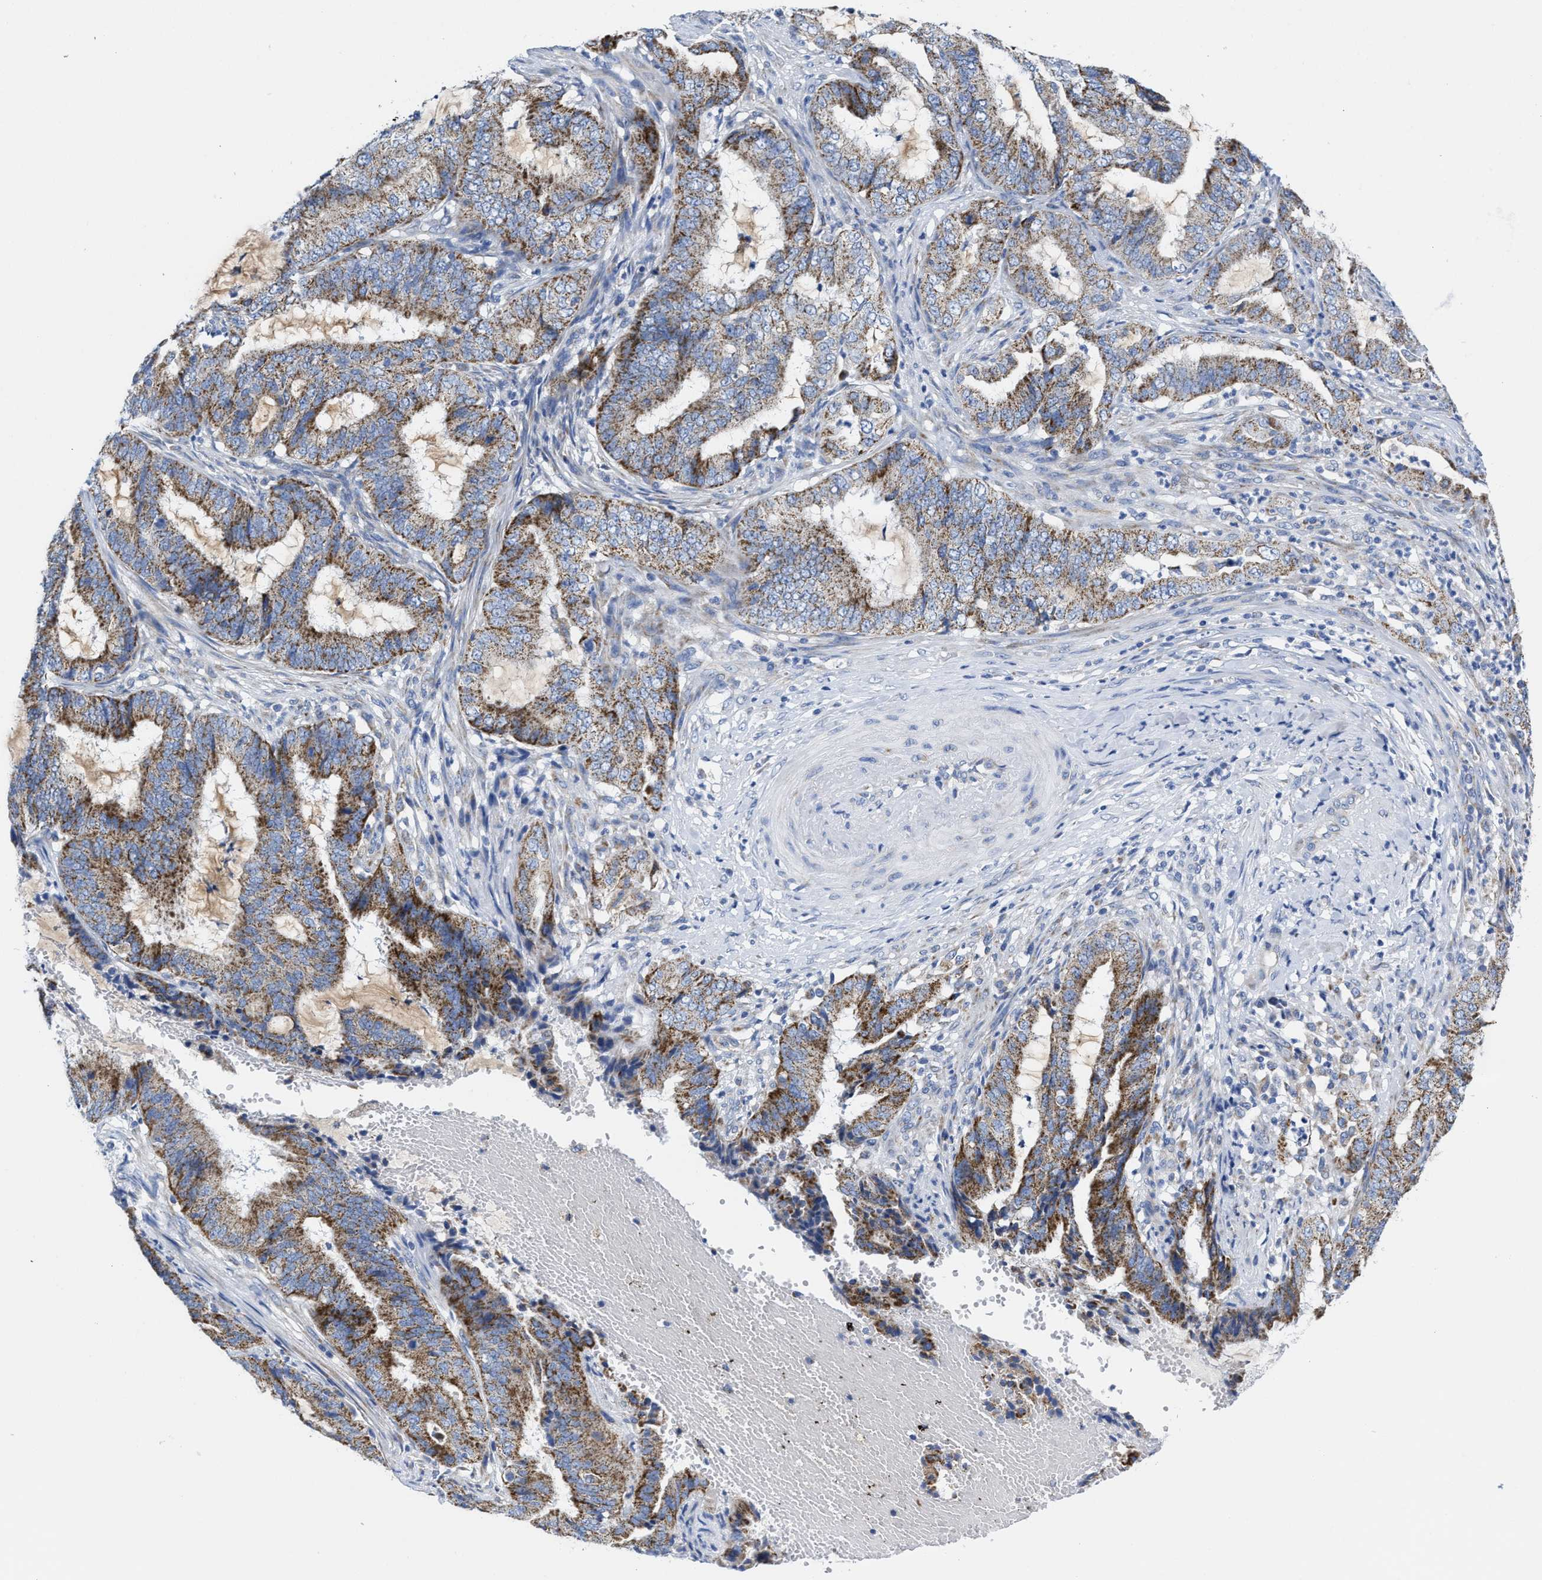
{"staining": {"intensity": "strong", "quantity": ">75%", "location": "cytoplasmic/membranous"}, "tissue": "endometrial cancer", "cell_type": "Tumor cells", "image_type": "cancer", "snomed": [{"axis": "morphology", "description": "Adenocarcinoma, NOS"}, {"axis": "topography", "description": "Endometrium"}], "caption": "Human endometrial adenocarcinoma stained with a protein marker displays strong staining in tumor cells.", "gene": "TBRG4", "patient": {"sex": "female", "age": 51}}